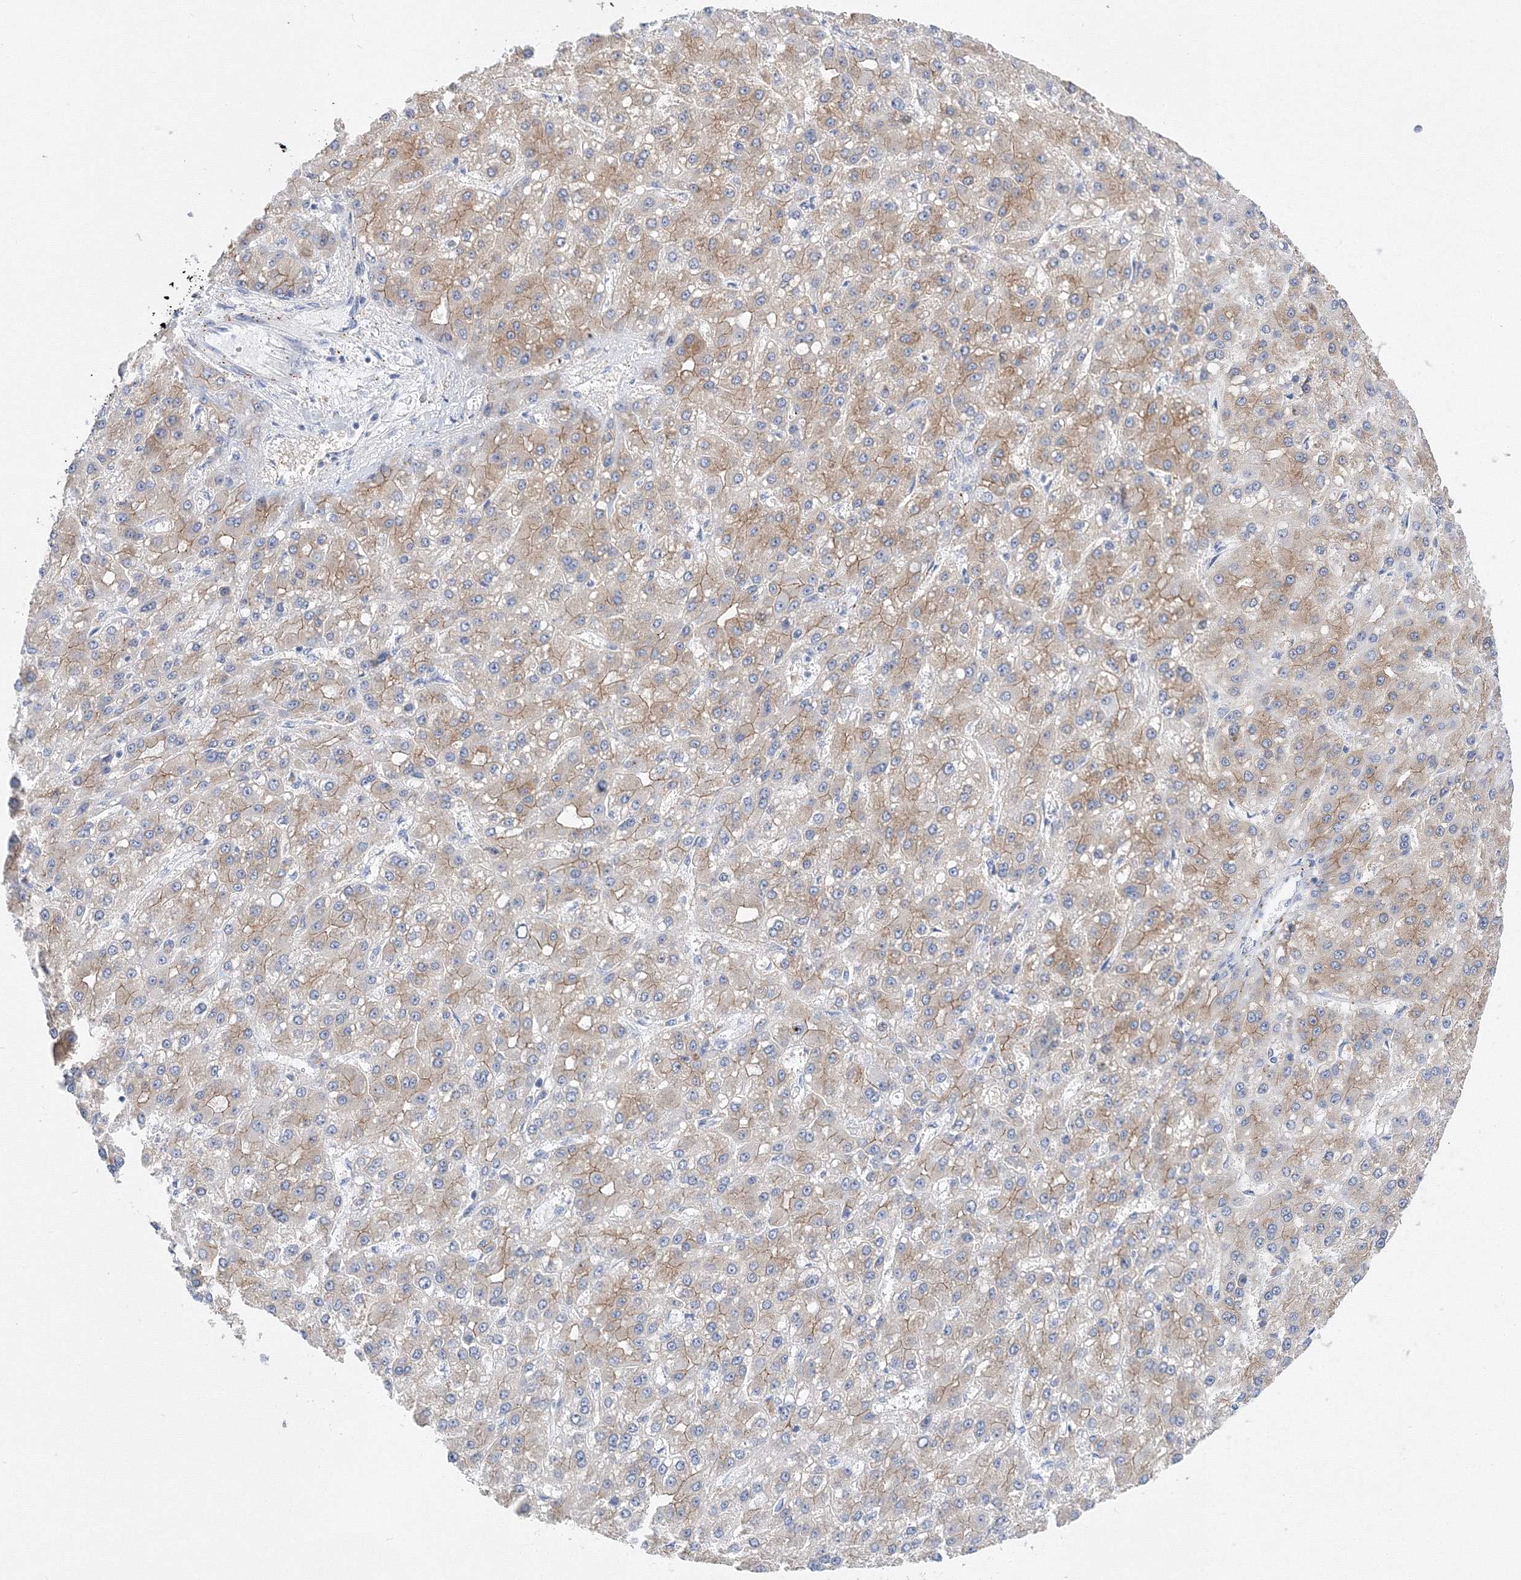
{"staining": {"intensity": "weak", "quantity": "25%-75%", "location": "cytoplasmic/membranous"}, "tissue": "liver cancer", "cell_type": "Tumor cells", "image_type": "cancer", "snomed": [{"axis": "morphology", "description": "Carcinoma, Hepatocellular, NOS"}, {"axis": "topography", "description": "Liver"}], "caption": "This photomicrograph exhibits liver hepatocellular carcinoma stained with immunohistochemistry (IHC) to label a protein in brown. The cytoplasmic/membranous of tumor cells show weak positivity for the protein. Nuclei are counter-stained blue.", "gene": "AASDH", "patient": {"sex": "male", "age": 67}}